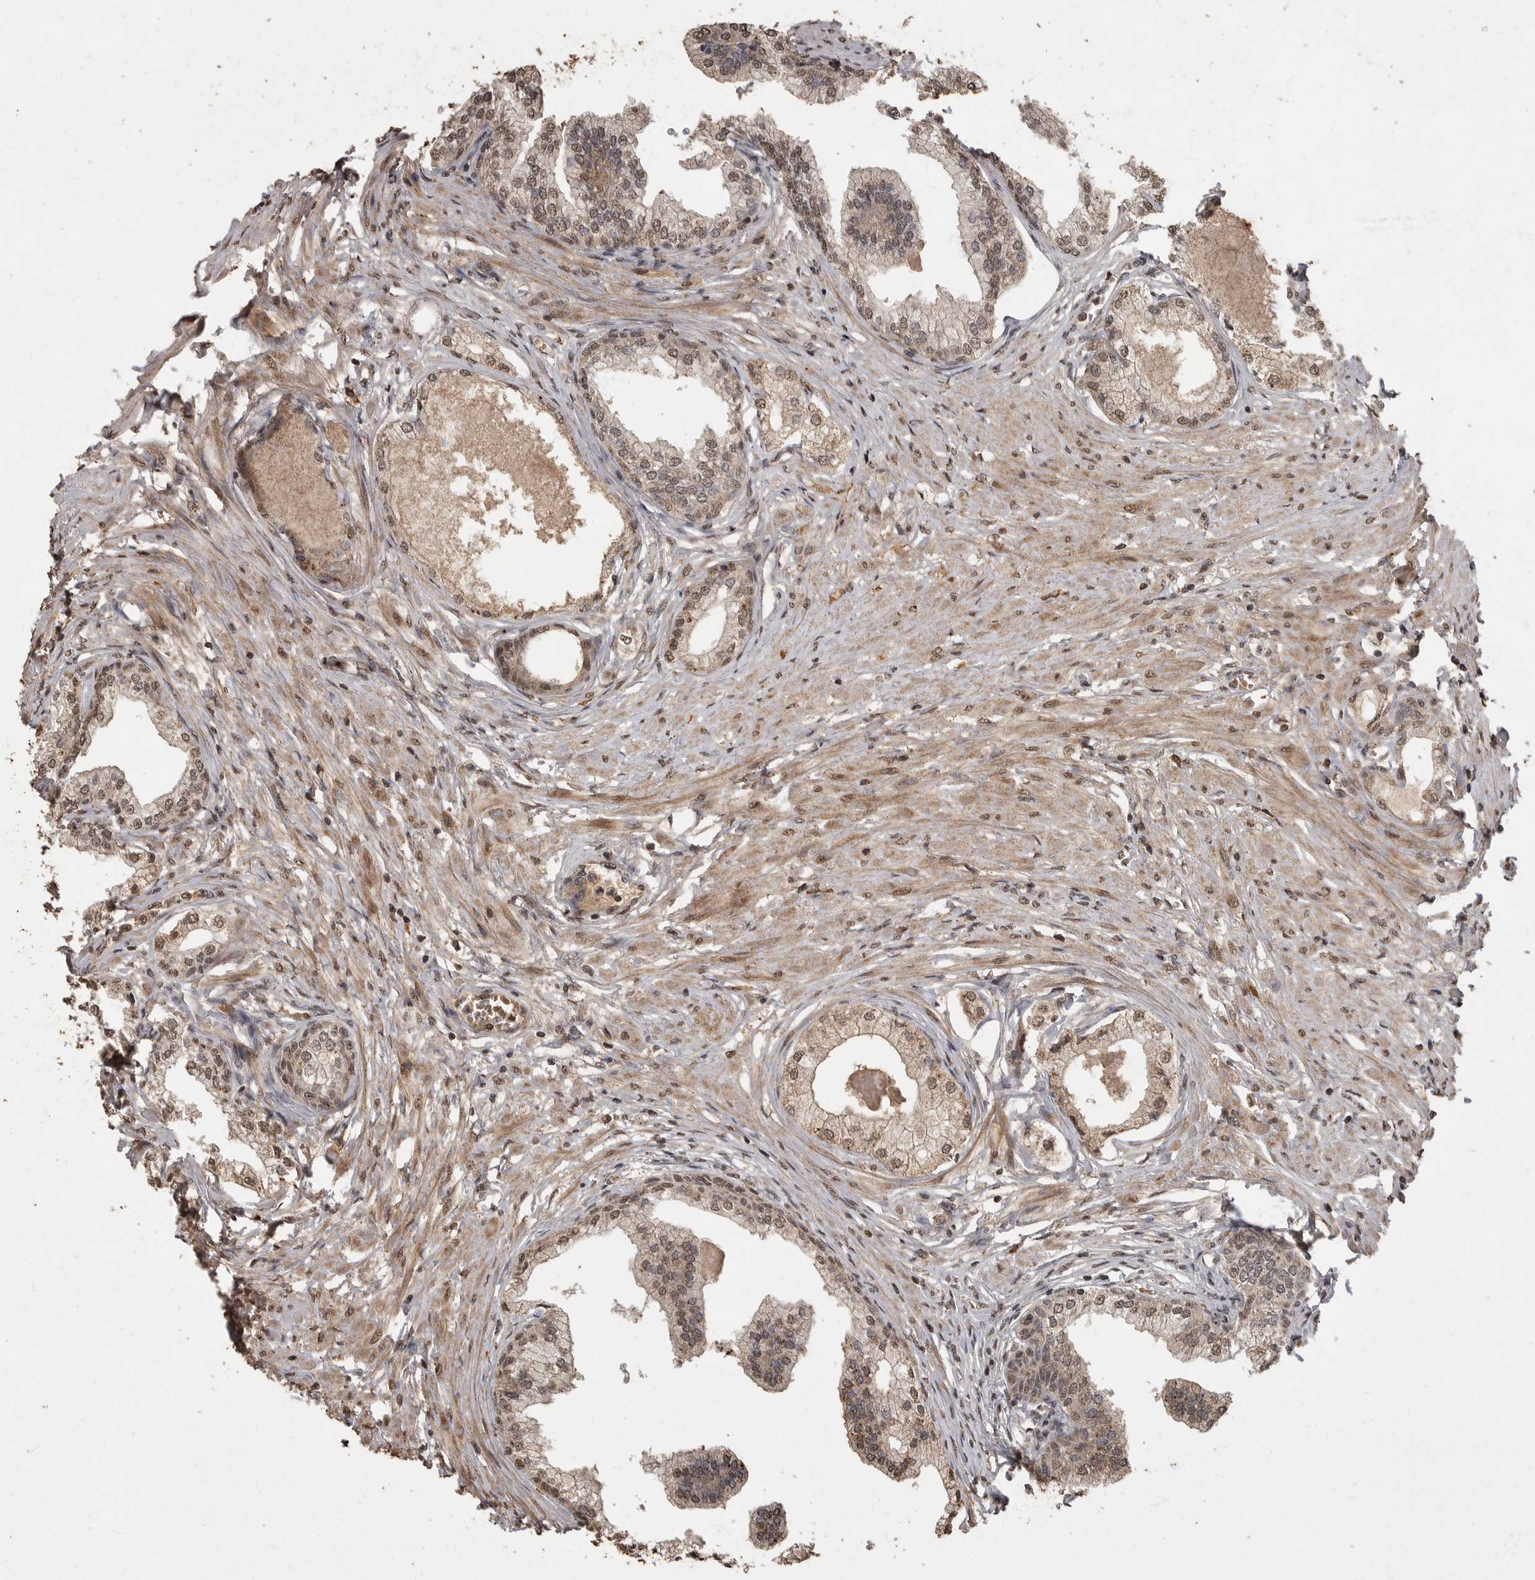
{"staining": {"intensity": "moderate", "quantity": ">75%", "location": "cytoplasmic/membranous,nuclear"}, "tissue": "prostate", "cell_type": "Glandular cells", "image_type": "normal", "snomed": [{"axis": "morphology", "description": "Normal tissue, NOS"}, {"axis": "morphology", "description": "Urothelial carcinoma, Low grade"}, {"axis": "topography", "description": "Urinary bladder"}, {"axis": "topography", "description": "Prostate"}], "caption": "Human prostate stained for a protein (brown) demonstrates moderate cytoplasmic/membranous,nuclear positive staining in about >75% of glandular cells.", "gene": "MAFG", "patient": {"sex": "male", "age": 60}}